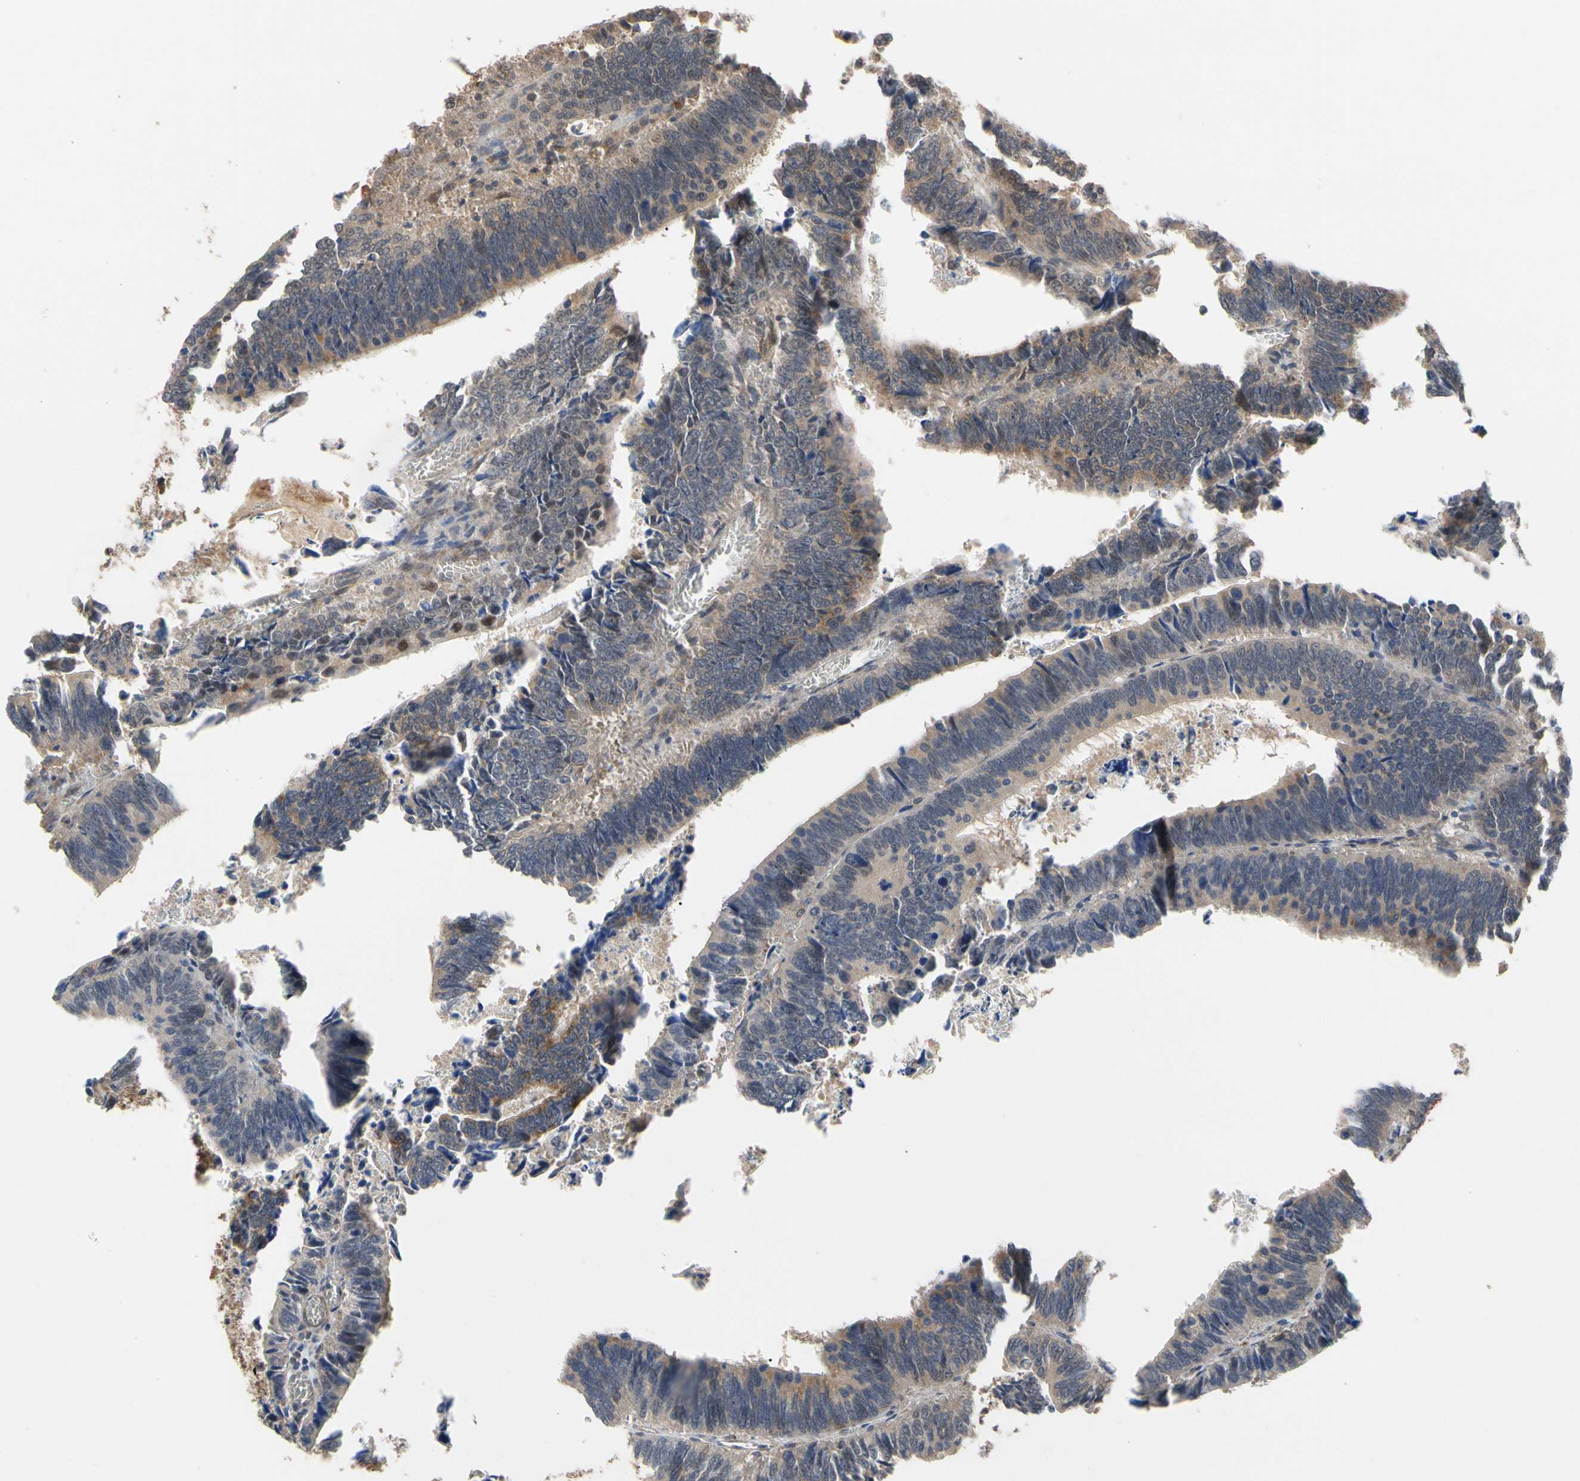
{"staining": {"intensity": "weak", "quantity": ">75%", "location": "cytoplasmic/membranous"}, "tissue": "colorectal cancer", "cell_type": "Tumor cells", "image_type": "cancer", "snomed": [{"axis": "morphology", "description": "Adenocarcinoma, NOS"}, {"axis": "topography", "description": "Colon"}], "caption": "Colorectal cancer was stained to show a protein in brown. There is low levels of weak cytoplasmic/membranous expression in about >75% of tumor cells. (DAB IHC with brightfield microscopy, high magnification).", "gene": "CYTIP", "patient": {"sex": "male", "age": 72}}